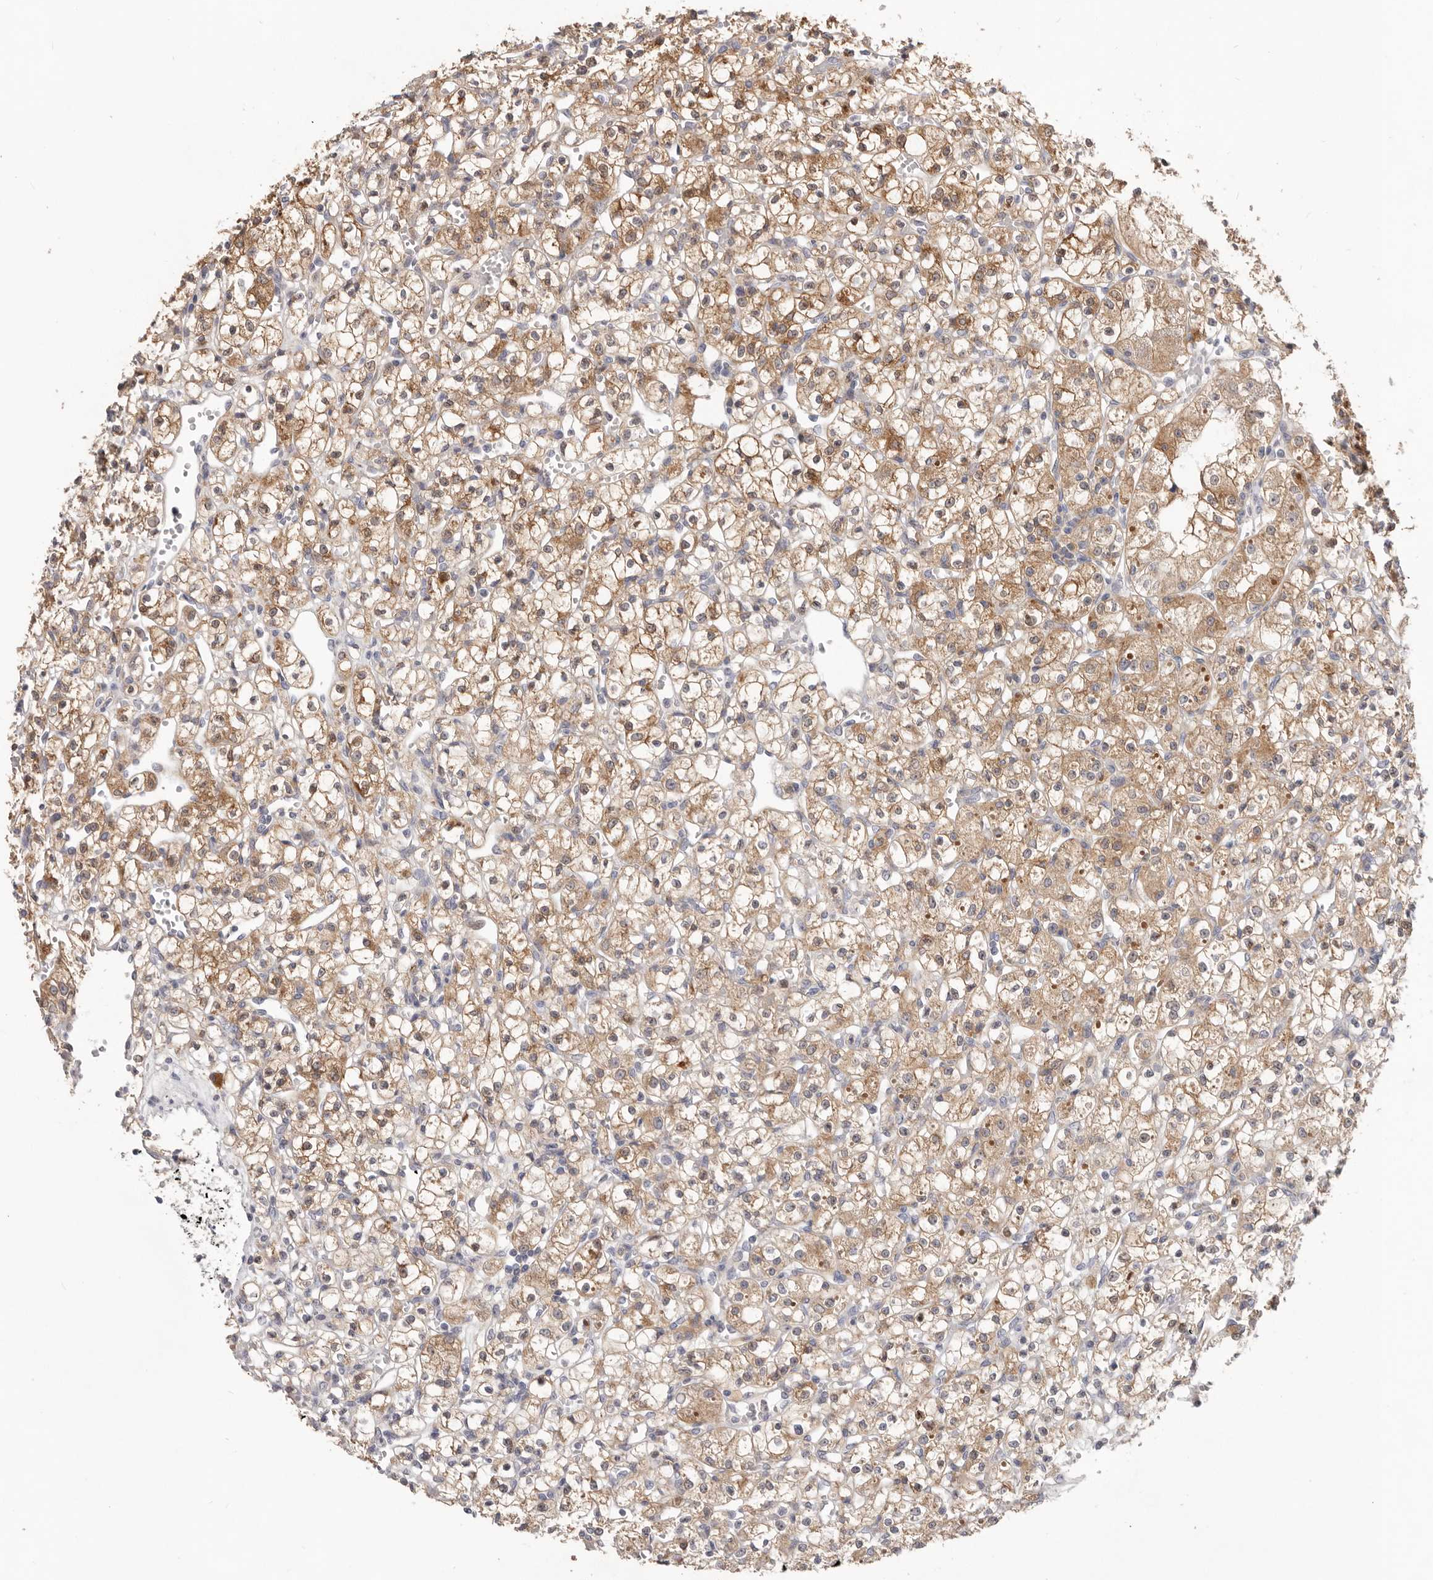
{"staining": {"intensity": "moderate", "quantity": ">75%", "location": "cytoplasmic/membranous"}, "tissue": "renal cancer", "cell_type": "Tumor cells", "image_type": "cancer", "snomed": [{"axis": "morphology", "description": "Adenocarcinoma, NOS"}, {"axis": "topography", "description": "Kidney"}], "caption": "IHC (DAB (3,3'-diaminobenzidine)) staining of adenocarcinoma (renal) demonstrates moderate cytoplasmic/membranous protein expression in about >75% of tumor cells.", "gene": "WDR77", "patient": {"sex": "female", "age": 59}}